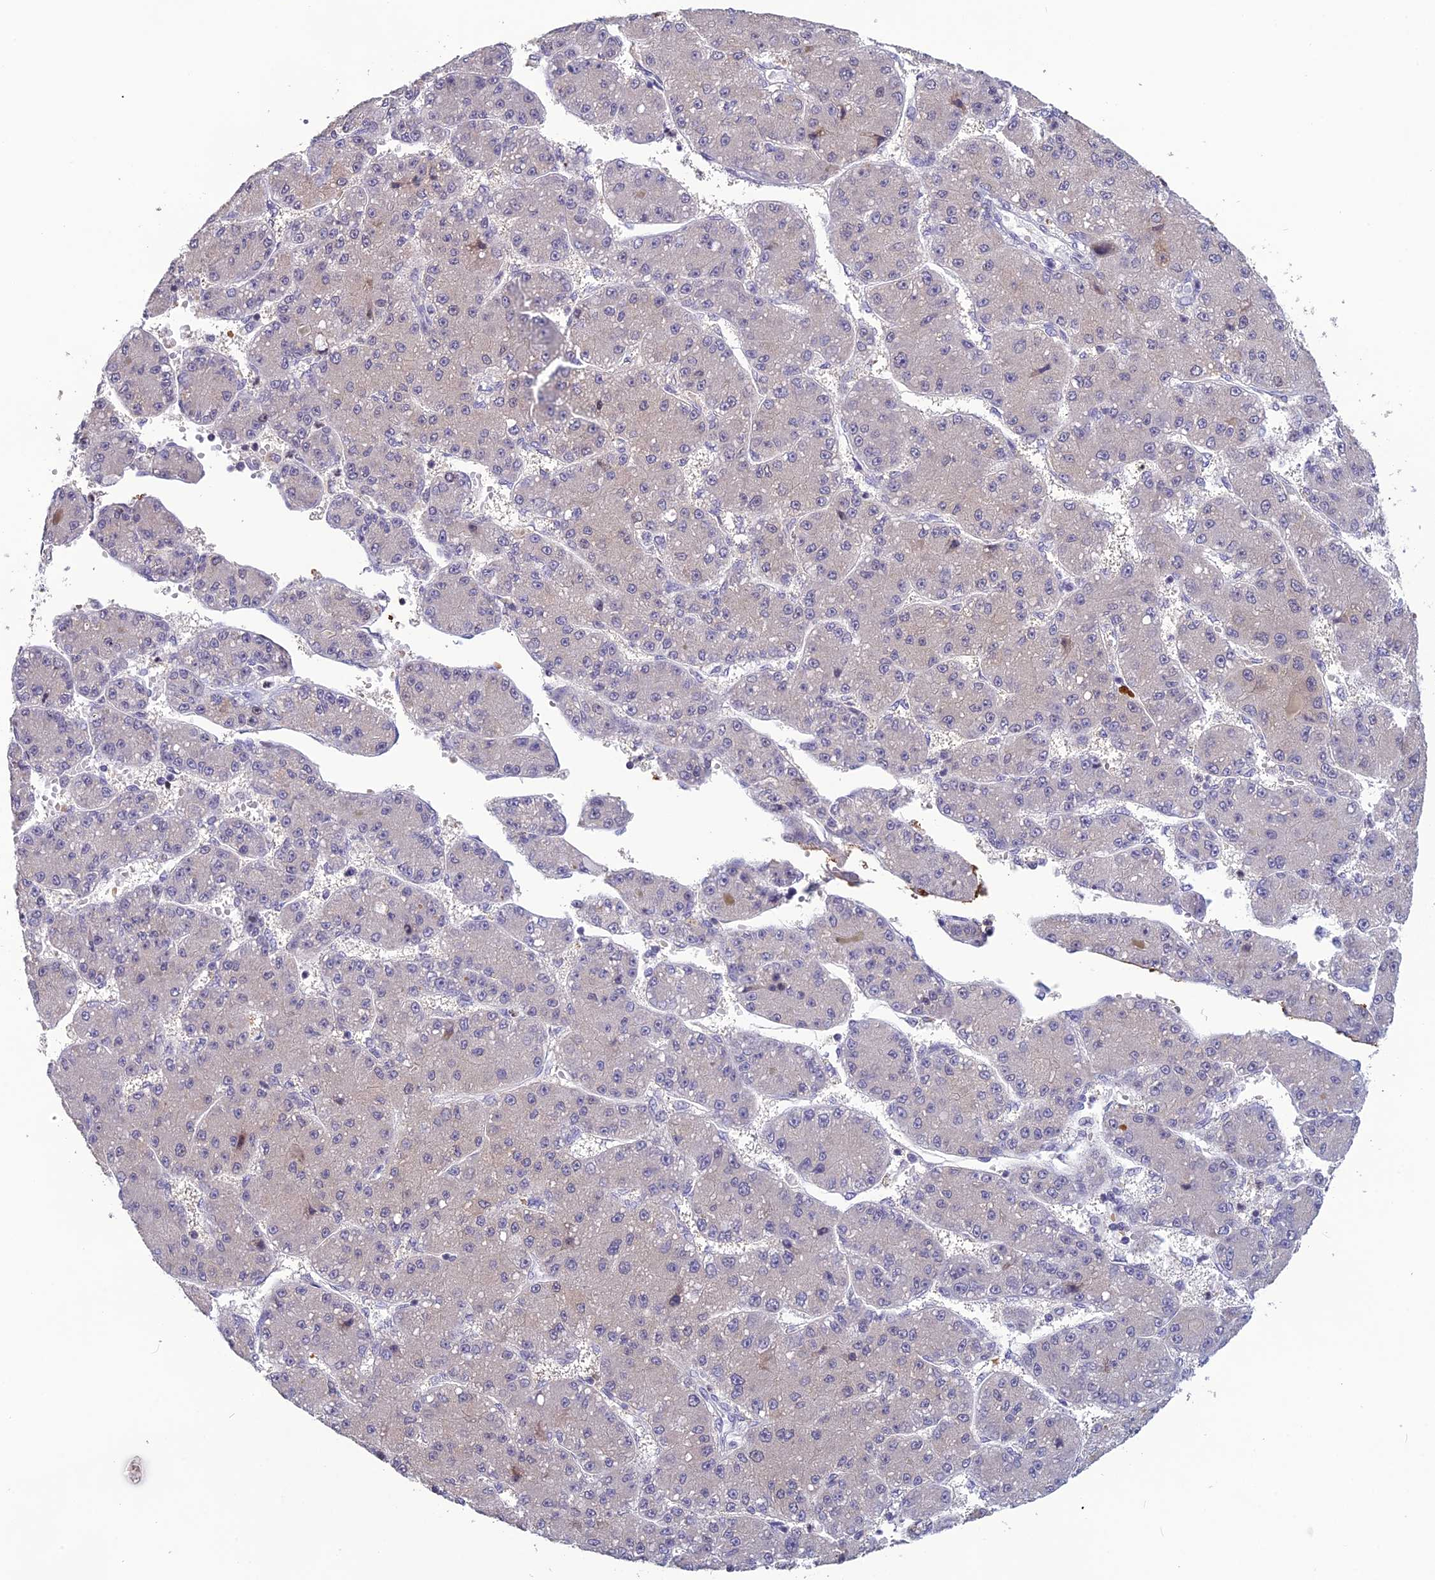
{"staining": {"intensity": "negative", "quantity": "none", "location": "none"}, "tissue": "liver cancer", "cell_type": "Tumor cells", "image_type": "cancer", "snomed": [{"axis": "morphology", "description": "Carcinoma, Hepatocellular, NOS"}, {"axis": "topography", "description": "Liver"}], "caption": "Immunohistochemistry micrograph of human liver cancer stained for a protein (brown), which demonstrates no staining in tumor cells.", "gene": "TMEM134", "patient": {"sex": "male", "age": 67}}